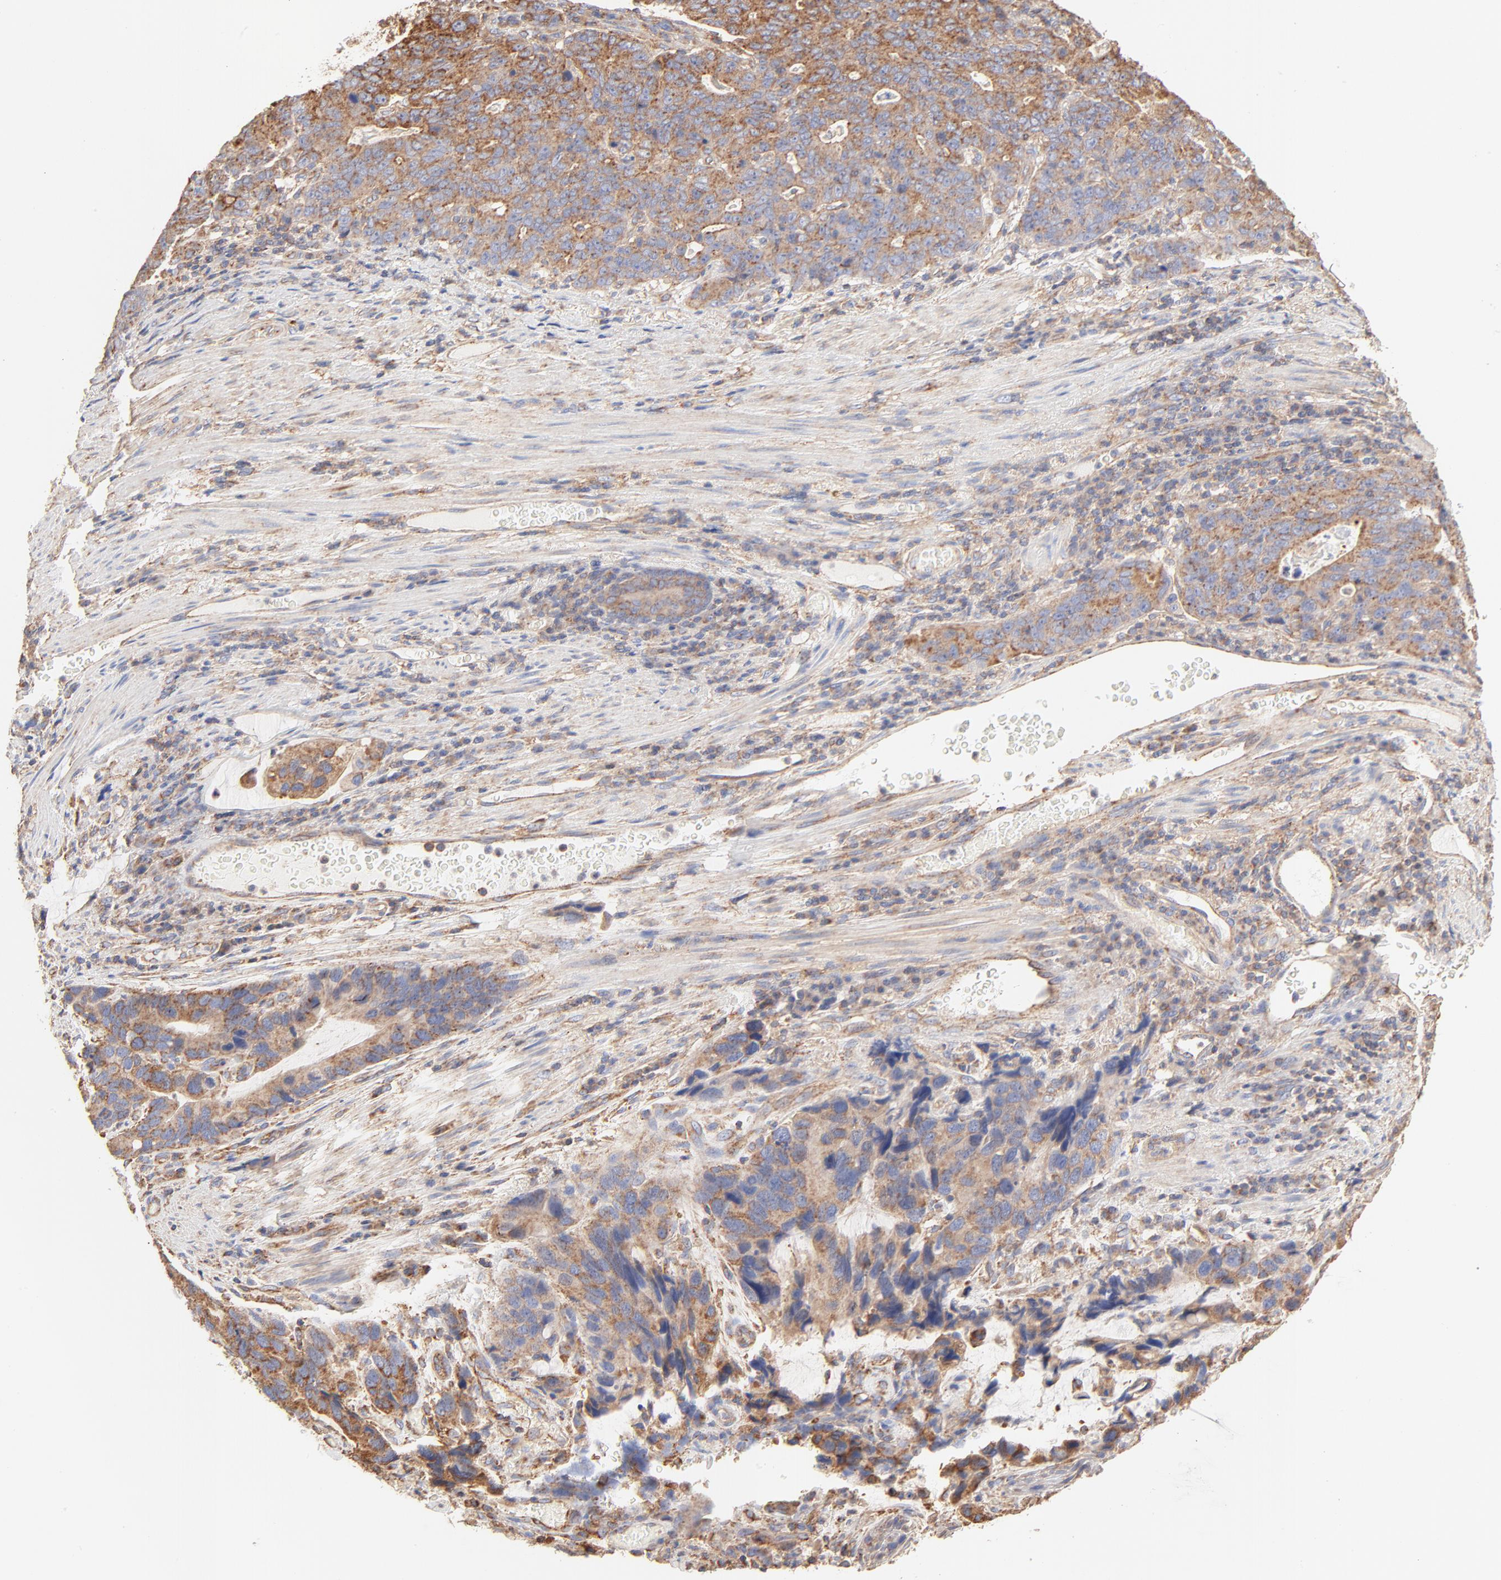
{"staining": {"intensity": "strong", "quantity": ">75%", "location": "cytoplasmic/membranous"}, "tissue": "stomach cancer", "cell_type": "Tumor cells", "image_type": "cancer", "snomed": [{"axis": "morphology", "description": "Adenocarcinoma, NOS"}, {"axis": "topography", "description": "Esophagus"}, {"axis": "topography", "description": "Stomach"}], "caption": "Stomach cancer (adenocarcinoma) stained for a protein (brown) displays strong cytoplasmic/membranous positive positivity in about >75% of tumor cells.", "gene": "CLTB", "patient": {"sex": "male", "age": 74}}